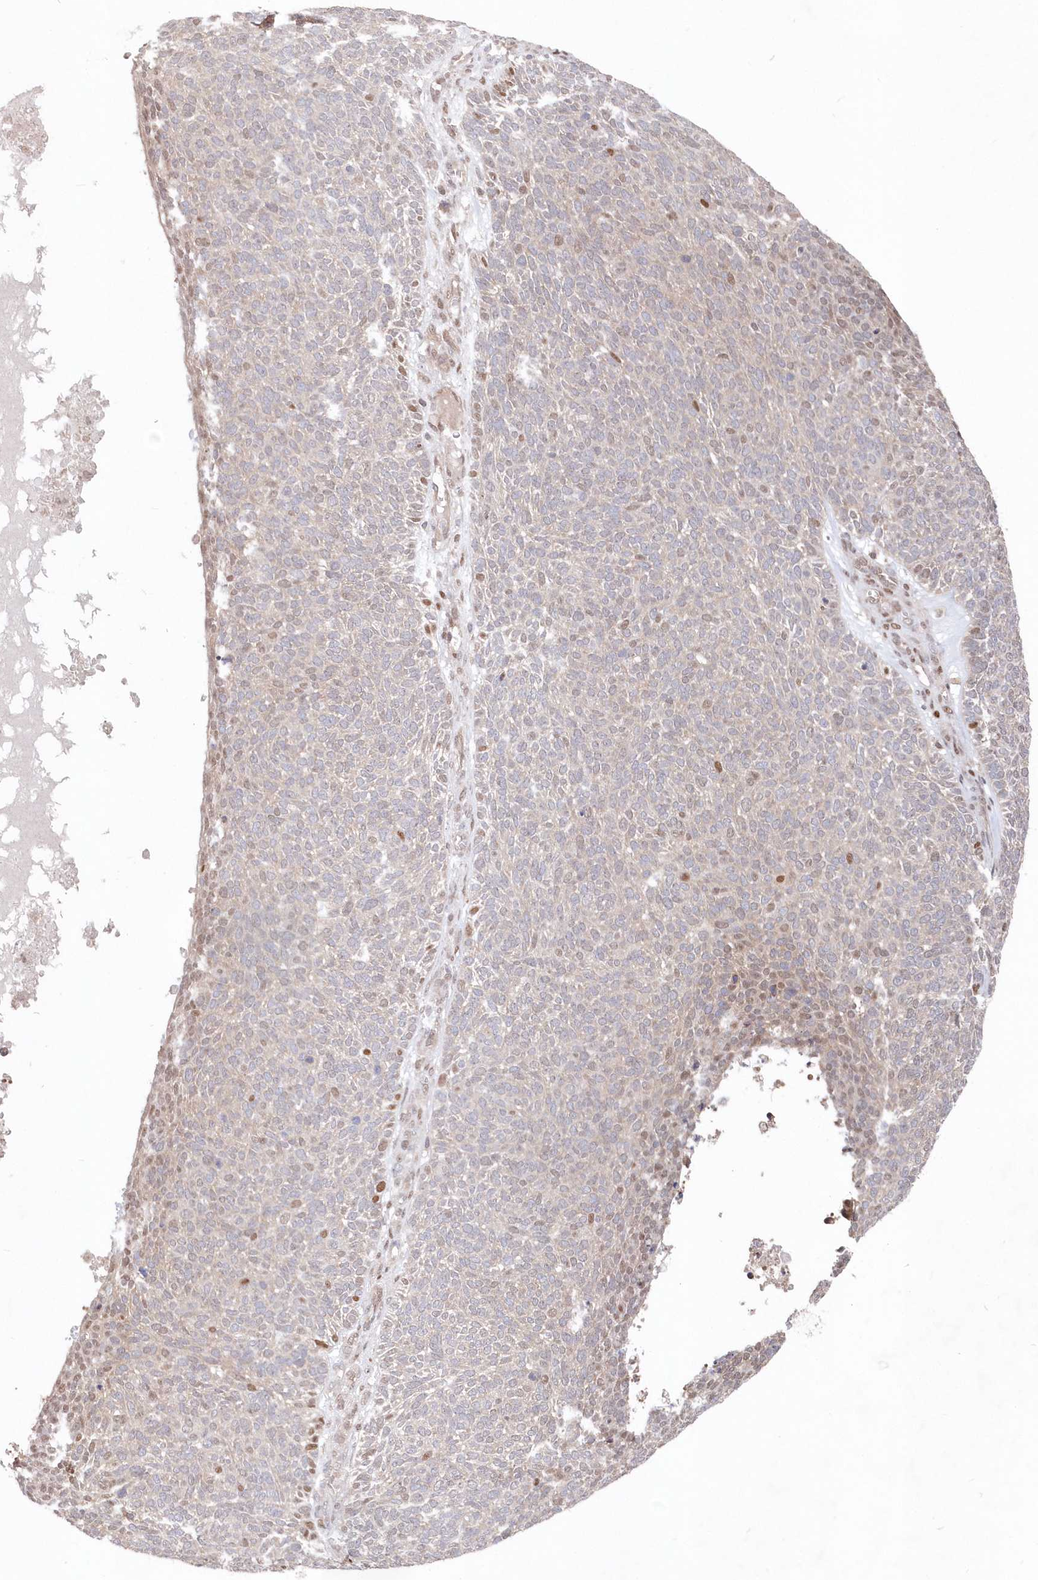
{"staining": {"intensity": "moderate", "quantity": "25%-75%", "location": "cytoplasmic/membranous,nuclear"}, "tissue": "skin cancer", "cell_type": "Tumor cells", "image_type": "cancer", "snomed": [{"axis": "morphology", "description": "Squamous cell carcinoma, NOS"}, {"axis": "topography", "description": "Skin"}], "caption": "Brown immunohistochemical staining in squamous cell carcinoma (skin) reveals moderate cytoplasmic/membranous and nuclear expression in about 25%-75% of tumor cells.", "gene": "ABHD14B", "patient": {"sex": "female", "age": 90}}